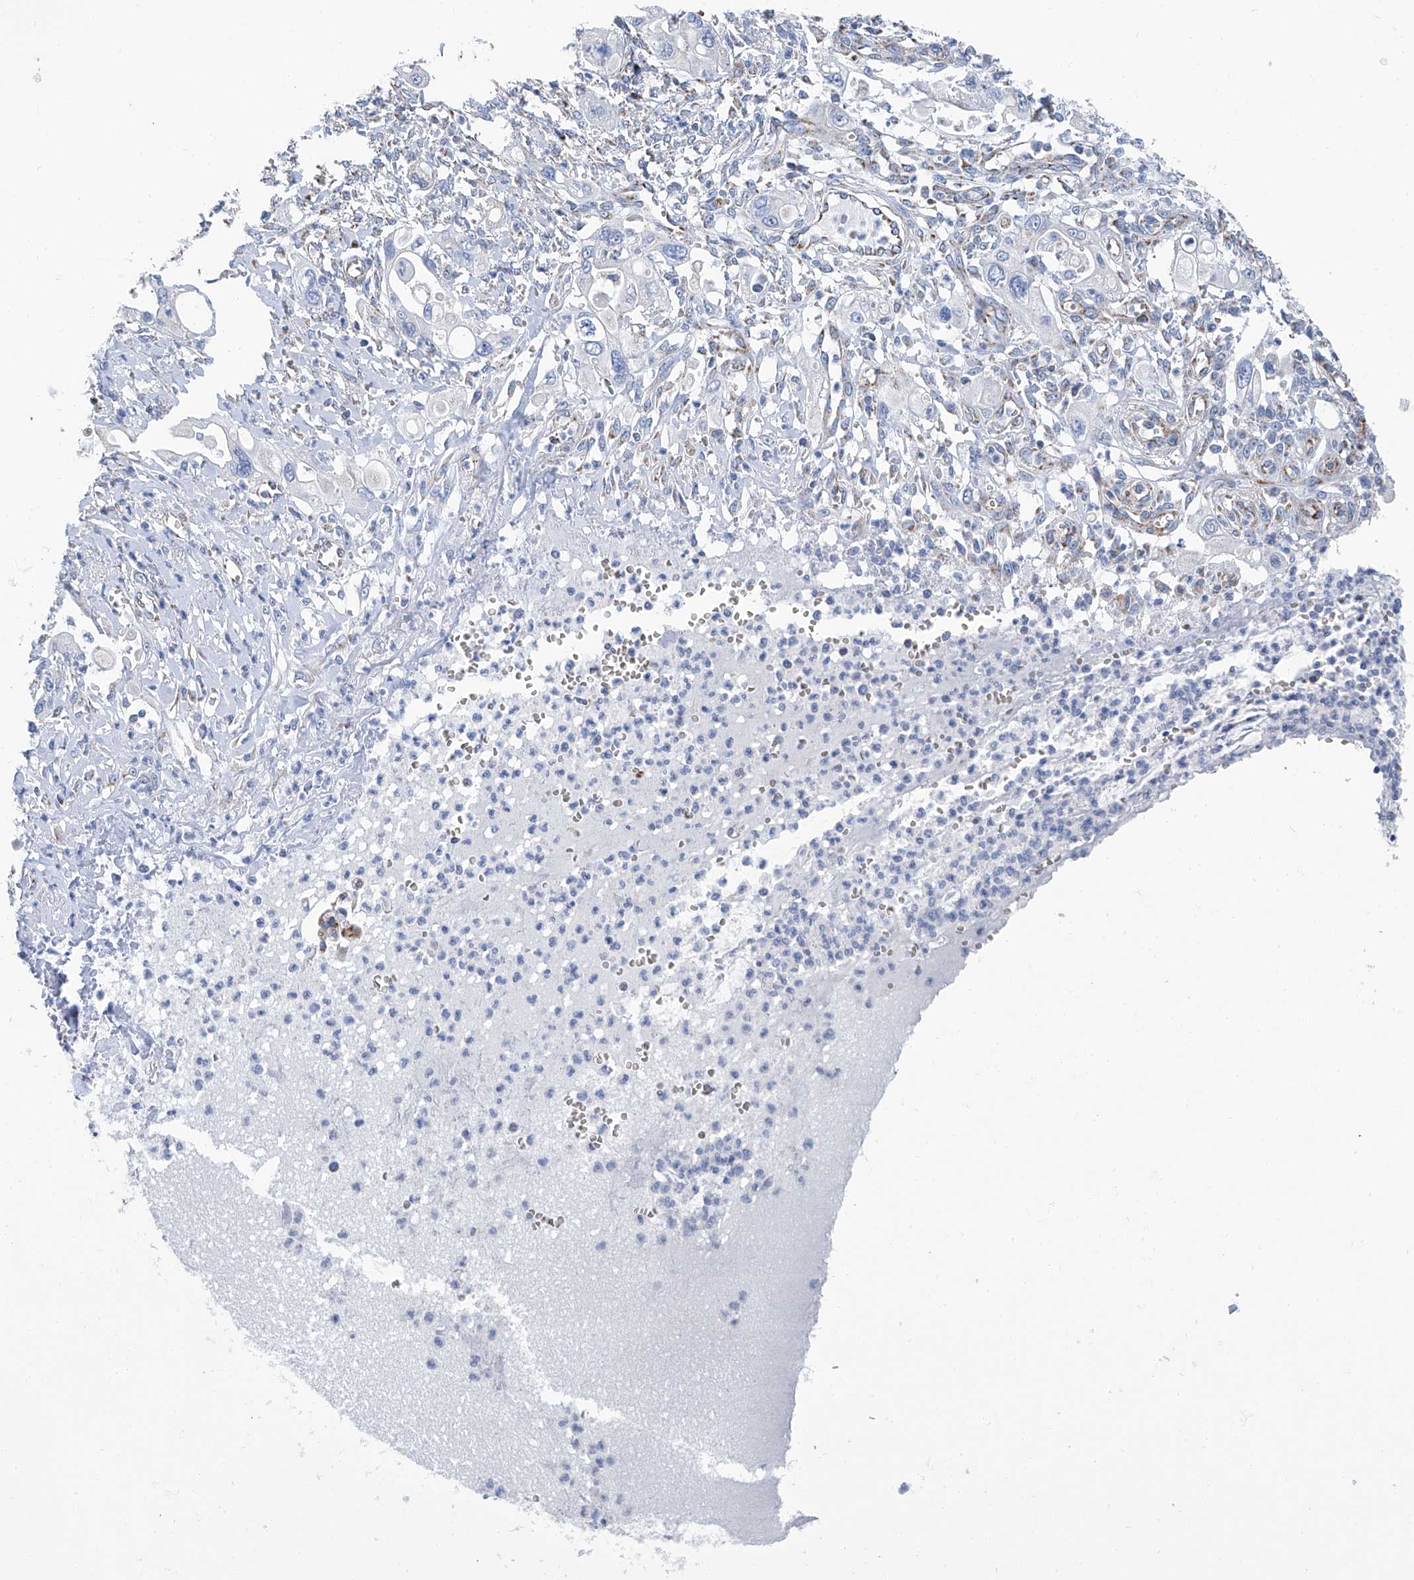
{"staining": {"intensity": "negative", "quantity": "none", "location": "none"}, "tissue": "pancreatic cancer", "cell_type": "Tumor cells", "image_type": "cancer", "snomed": [{"axis": "morphology", "description": "Adenocarcinoma, NOS"}, {"axis": "topography", "description": "Pancreas"}], "caption": "Tumor cells show no significant positivity in adenocarcinoma (pancreatic).", "gene": "MT-ND1", "patient": {"sex": "male", "age": 68}}